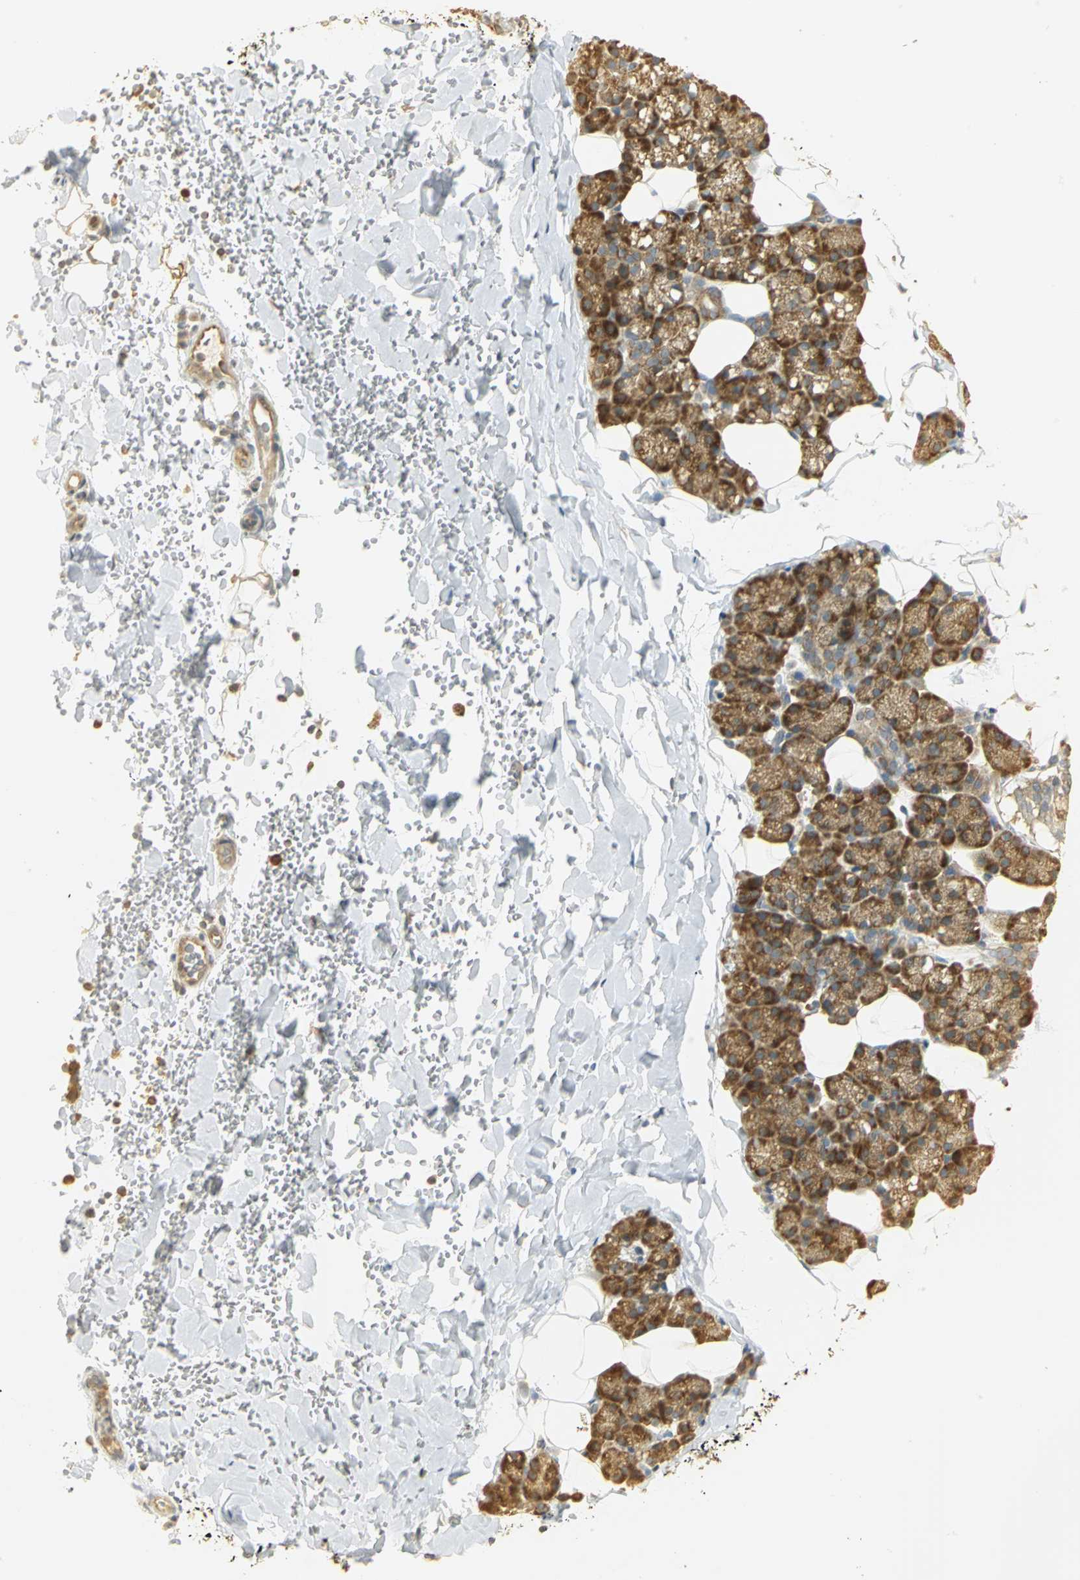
{"staining": {"intensity": "strong", "quantity": "25%-75%", "location": "cytoplasmic/membranous"}, "tissue": "salivary gland", "cell_type": "Glandular cells", "image_type": "normal", "snomed": [{"axis": "morphology", "description": "Normal tissue, NOS"}, {"axis": "topography", "description": "Lymph node"}, {"axis": "topography", "description": "Salivary gland"}], "caption": "Benign salivary gland was stained to show a protein in brown. There is high levels of strong cytoplasmic/membranous positivity in approximately 25%-75% of glandular cells.", "gene": "RARS1", "patient": {"sex": "male", "age": 8}}